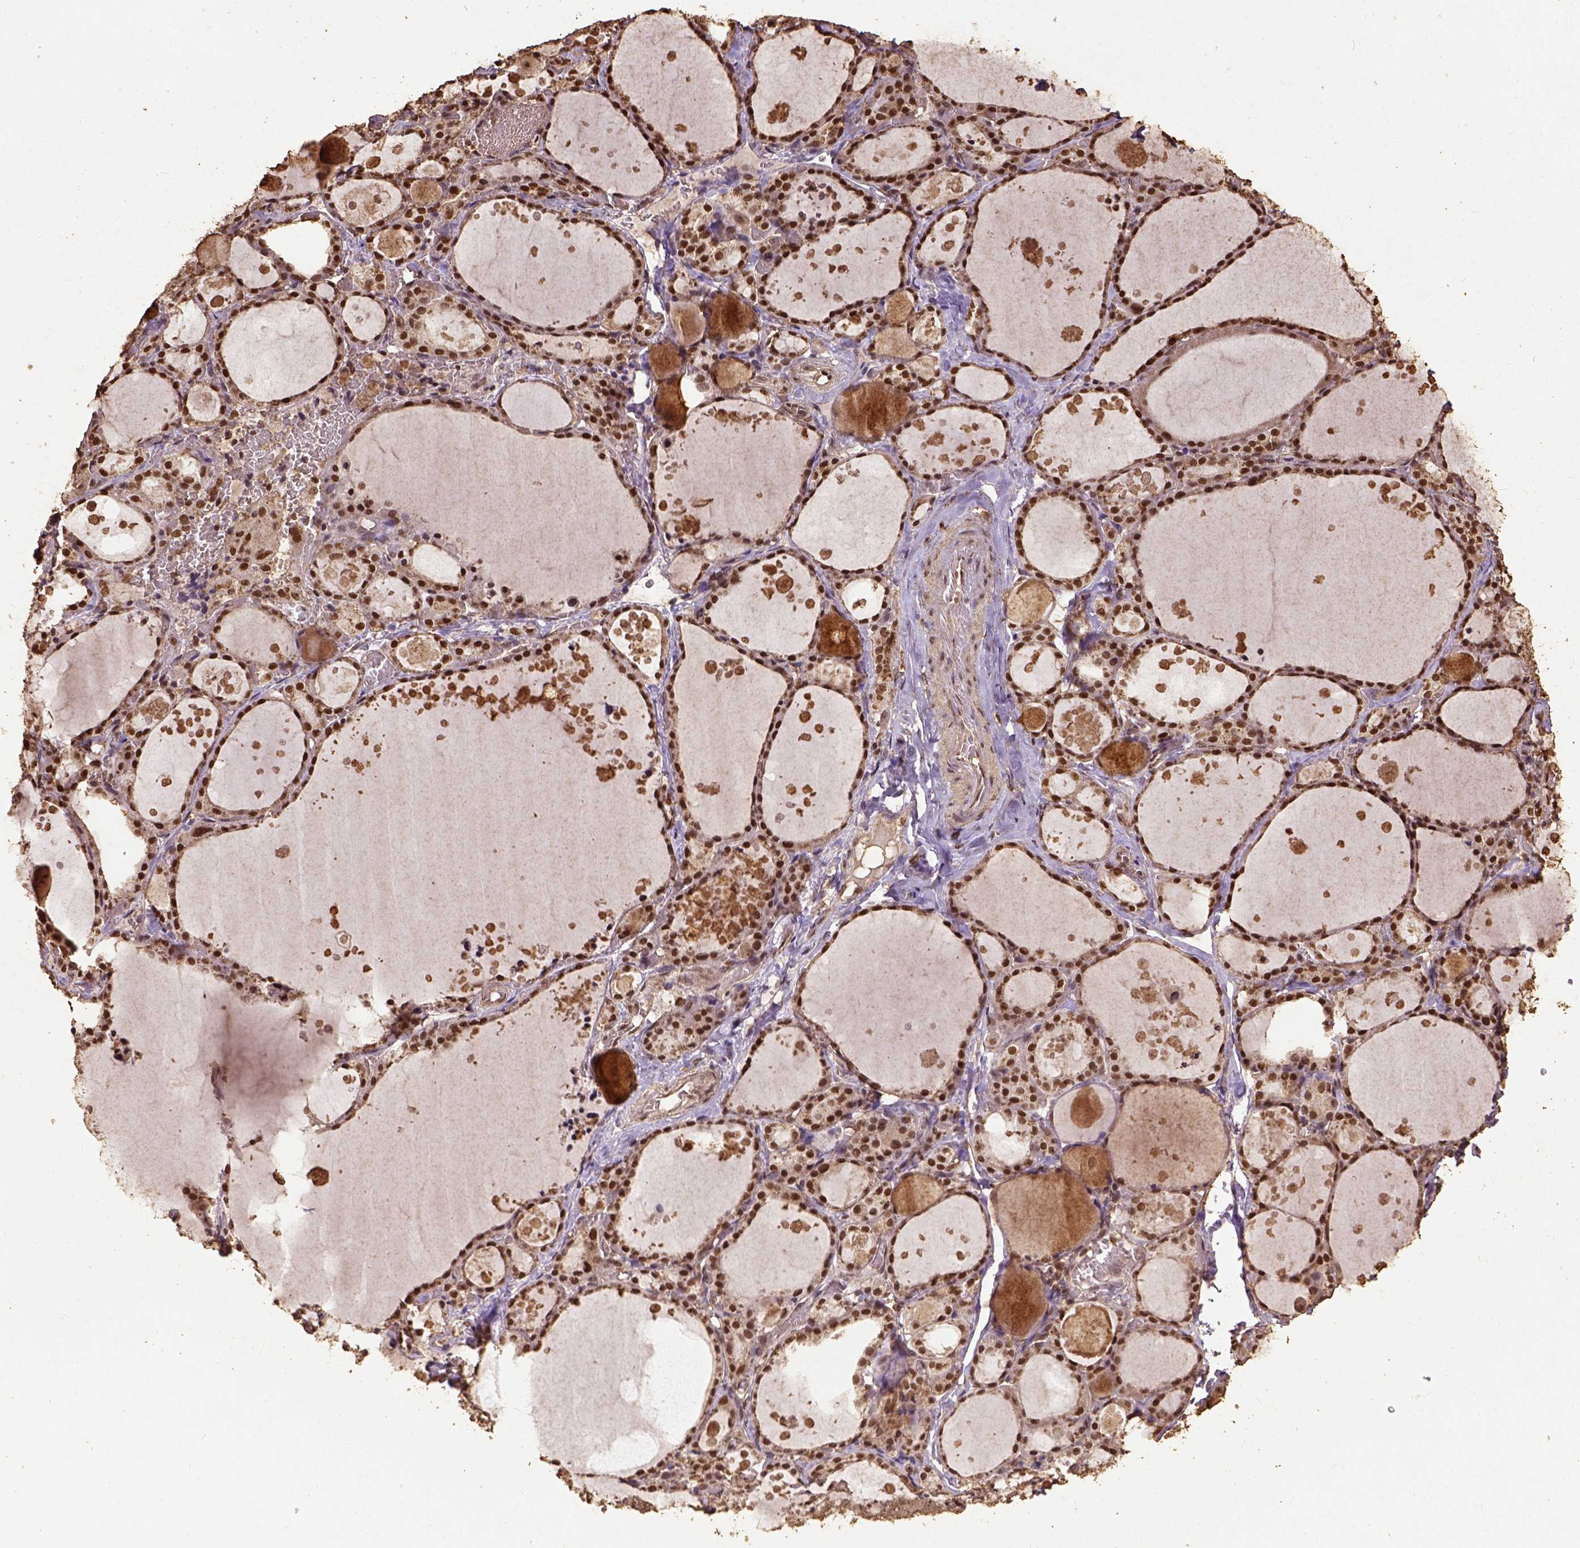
{"staining": {"intensity": "strong", "quantity": ">75%", "location": "nuclear"}, "tissue": "thyroid gland", "cell_type": "Glandular cells", "image_type": "normal", "snomed": [{"axis": "morphology", "description": "Normal tissue, NOS"}, {"axis": "topography", "description": "Thyroid gland"}], "caption": "This is an image of immunohistochemistry (IHC) staining of benign thyroid gland, which shows strong expression in the nuclear of glandular cells.", "gene": "NACC1", "patient": {"sex": "male", "age": 68}}